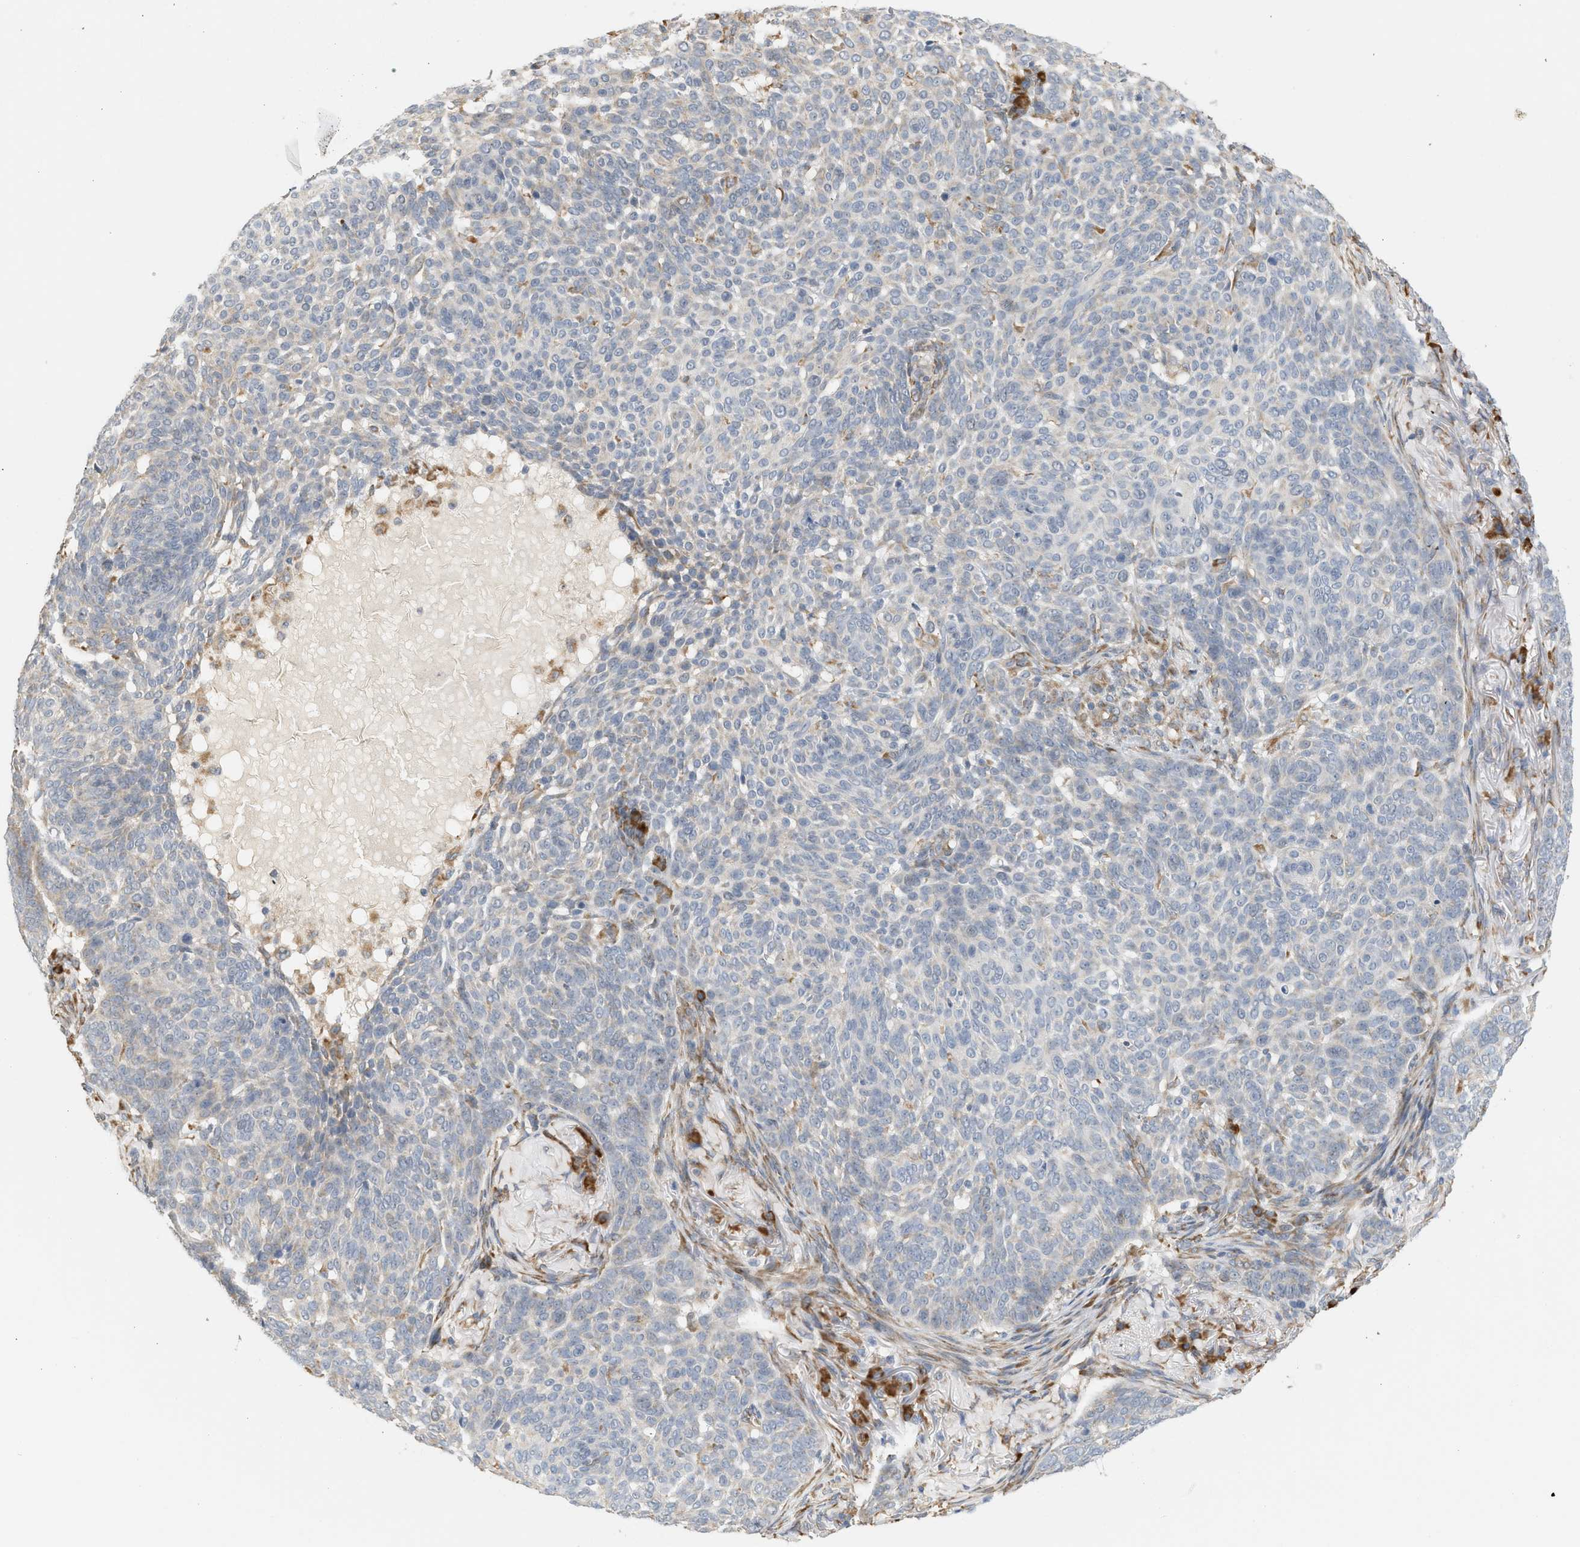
{"staining": {"intensity": "negative", "quantity": "none", "location": "none"}, "tissue": "skin cancer", "cell_type": "Tumor cells", "image_type": "cancer", "snomed": [{"axis": "morphology", "description": "Basal cell carcinoma"}, {"axis": "topography", "description": "Skin"}], "caption": "Immunohistochemistry micrograph of neoplastic tissue: basal cell carcinoma (skin) stained with DAB reveals no significant protein staining in tumor cells. Brightfield microscopy of immunohistochemistry (IHC) stained with DAB (3,3'-diaminobenzidine) (brown) and hematoxylin (blue), captured at high magnification.", "gene": "SVOP", "patient": {"sex": "male", "age": 85}}